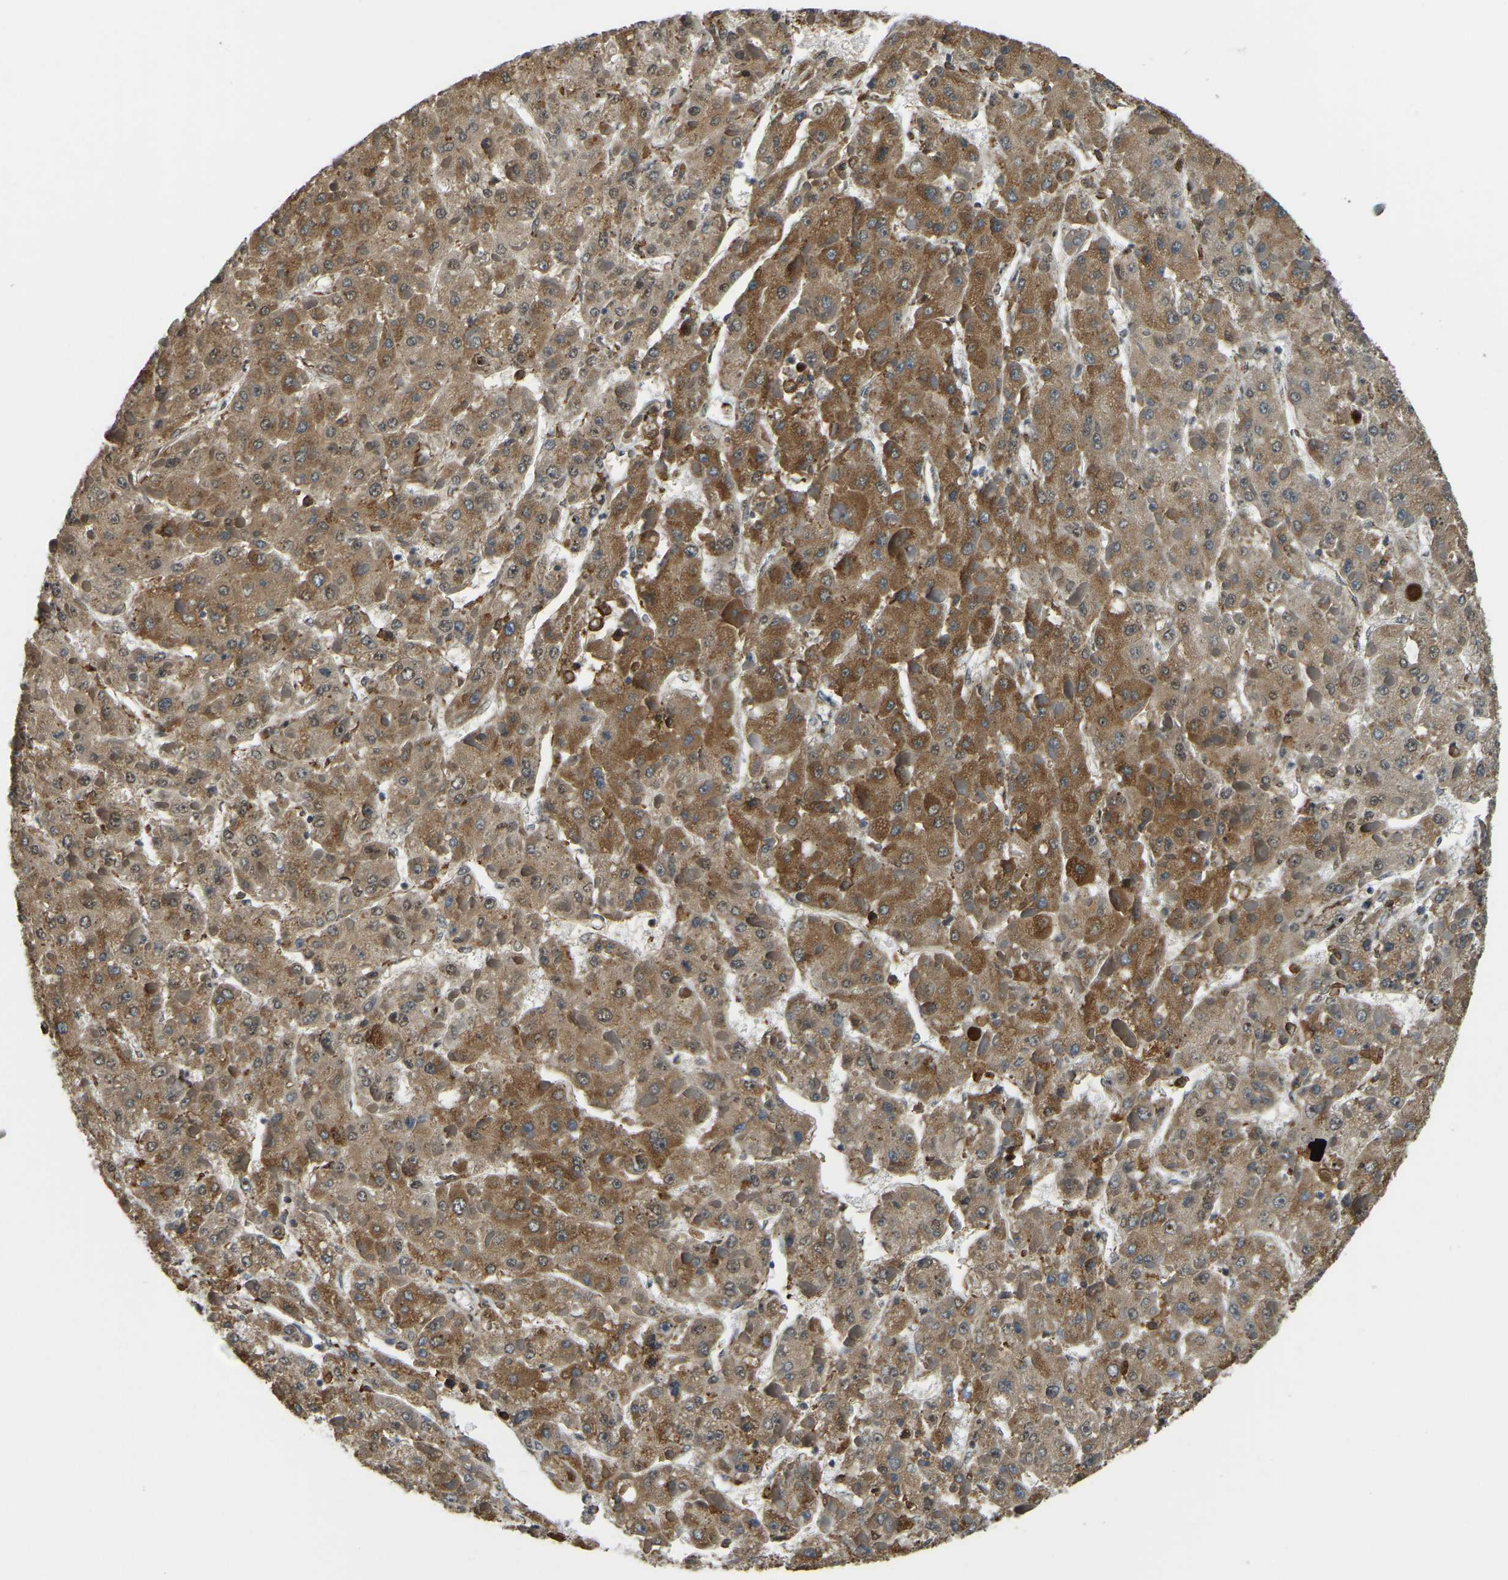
{"staining": {"intensity": "strong", "quantity": ">75%", "location": "cytoplasmic/membranous"}, "tissue": "liver cancer", "cell_type": "Tumor cells", "image_type": "cancer", "snomed": [{"axis": "morphology", "description": "Carcinoma, Hepatocellular, NOS"}, {"axis": "topography", "description": "Liver"}], "caption": "Immunohistochemical staining of liver hepatocellular carcinoma reveals high levels of strong cytoplasmic/membranous expression in approximately >75% of tumor cells. (Brightfield microscopy of DAB IHC at high magnification).", "gene": "RNF115", "patient": {"sex": "female", "age": 73}}